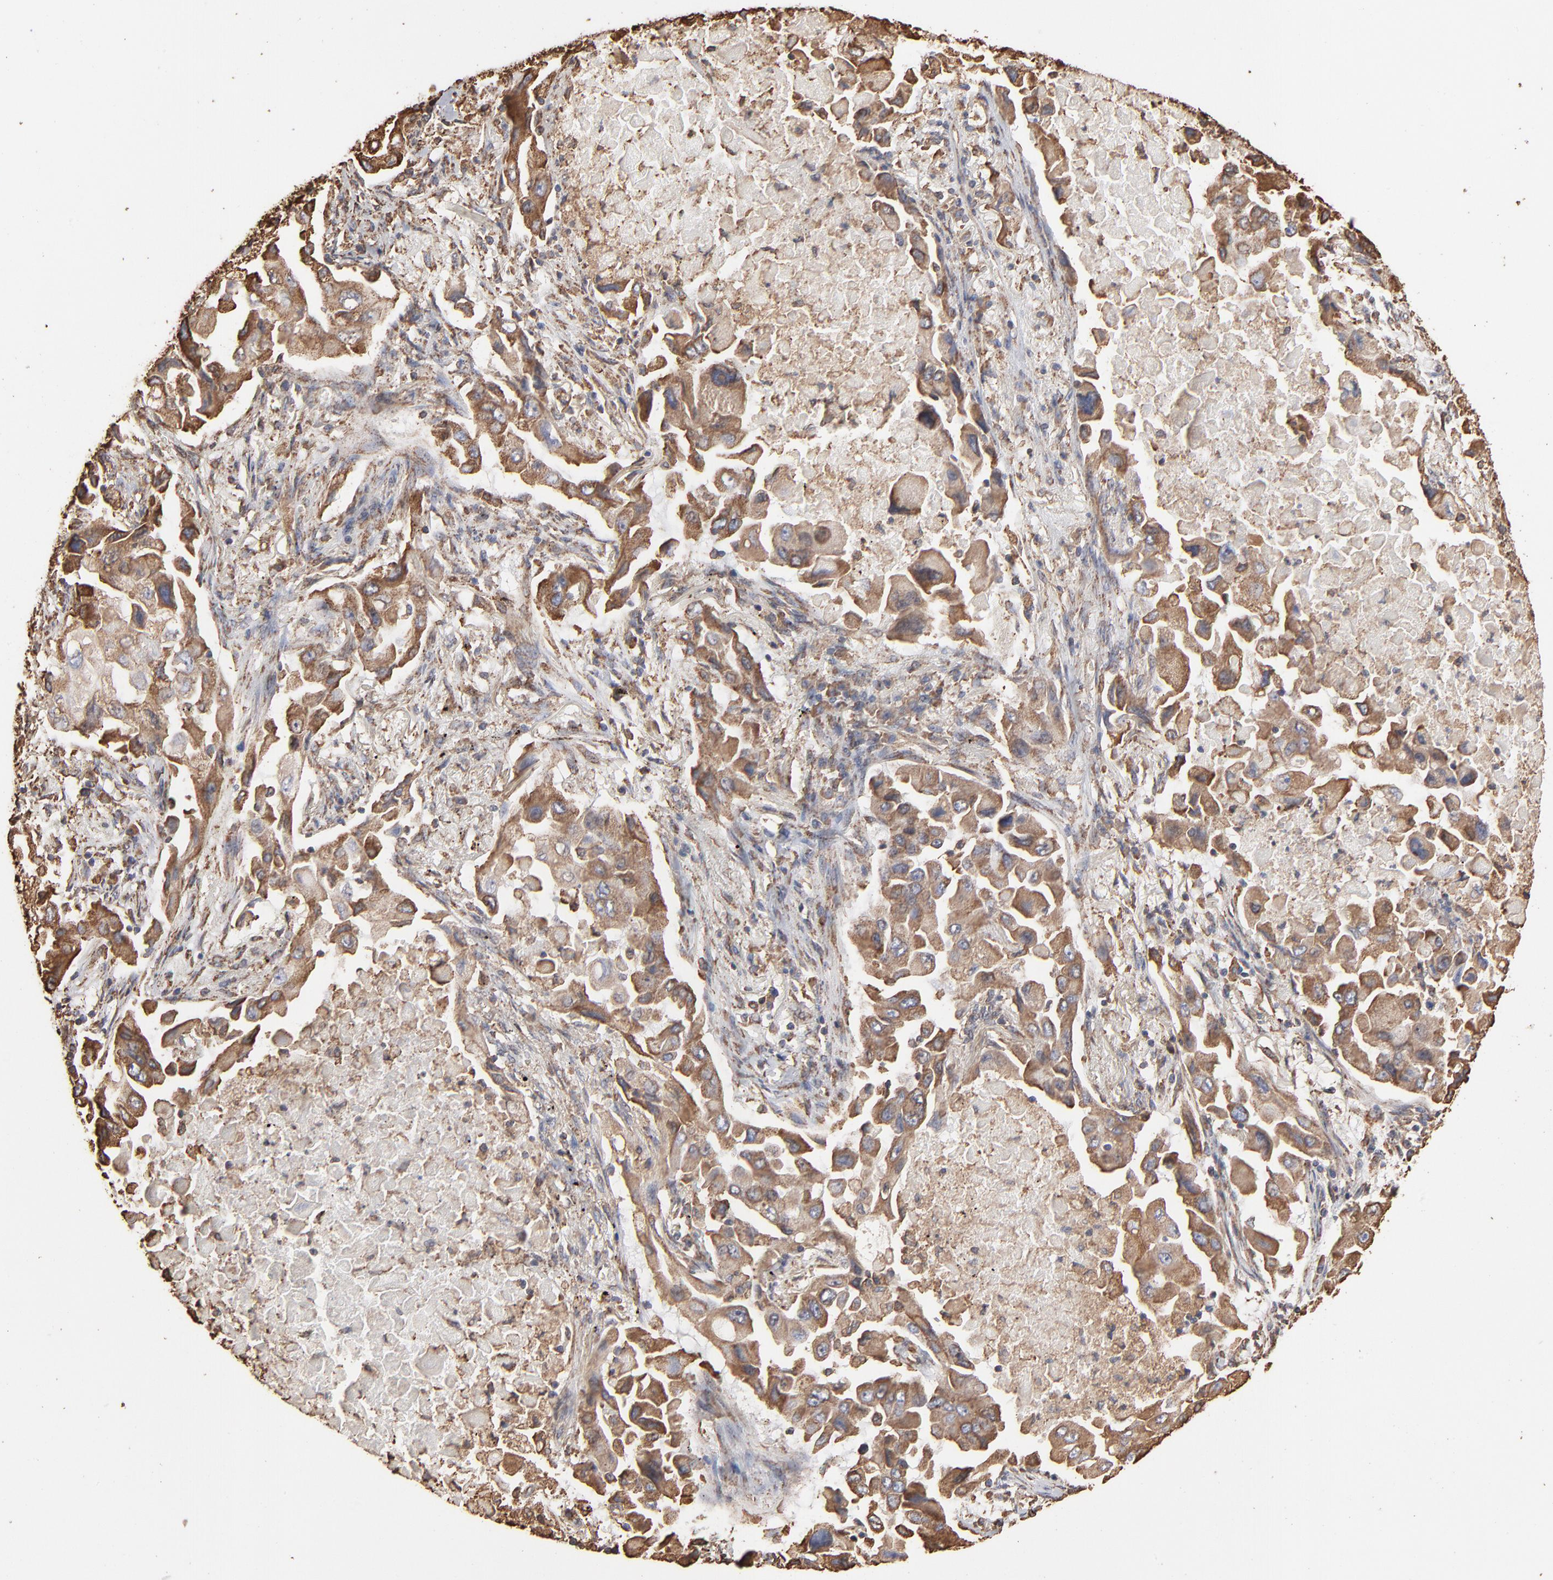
{"staining": {"intensity": "moderate", "quantity": ">75%", "location": "cytoplasmic/membranous"}, "tissue": "lung cancer", "cell_type": "Tumor cells", "image_type": "cancer", "snomed": [{"axis": "morphology", "description": "Adenocarcinoma, NOS"}, {"axis": "topography", "description": "Lung"}], "caption": "Immunohistochemical staining of human lung cancer (adenocarcinoma) demonstrates medium levels of moderate cytoplasmic/membranous expression in about >75% of tumor cells. (brown staining indicates protein expression, while blue staining denotes nuclei).", "gene": "PDIA3", "patient": {"sex": "female", "age": 65}}